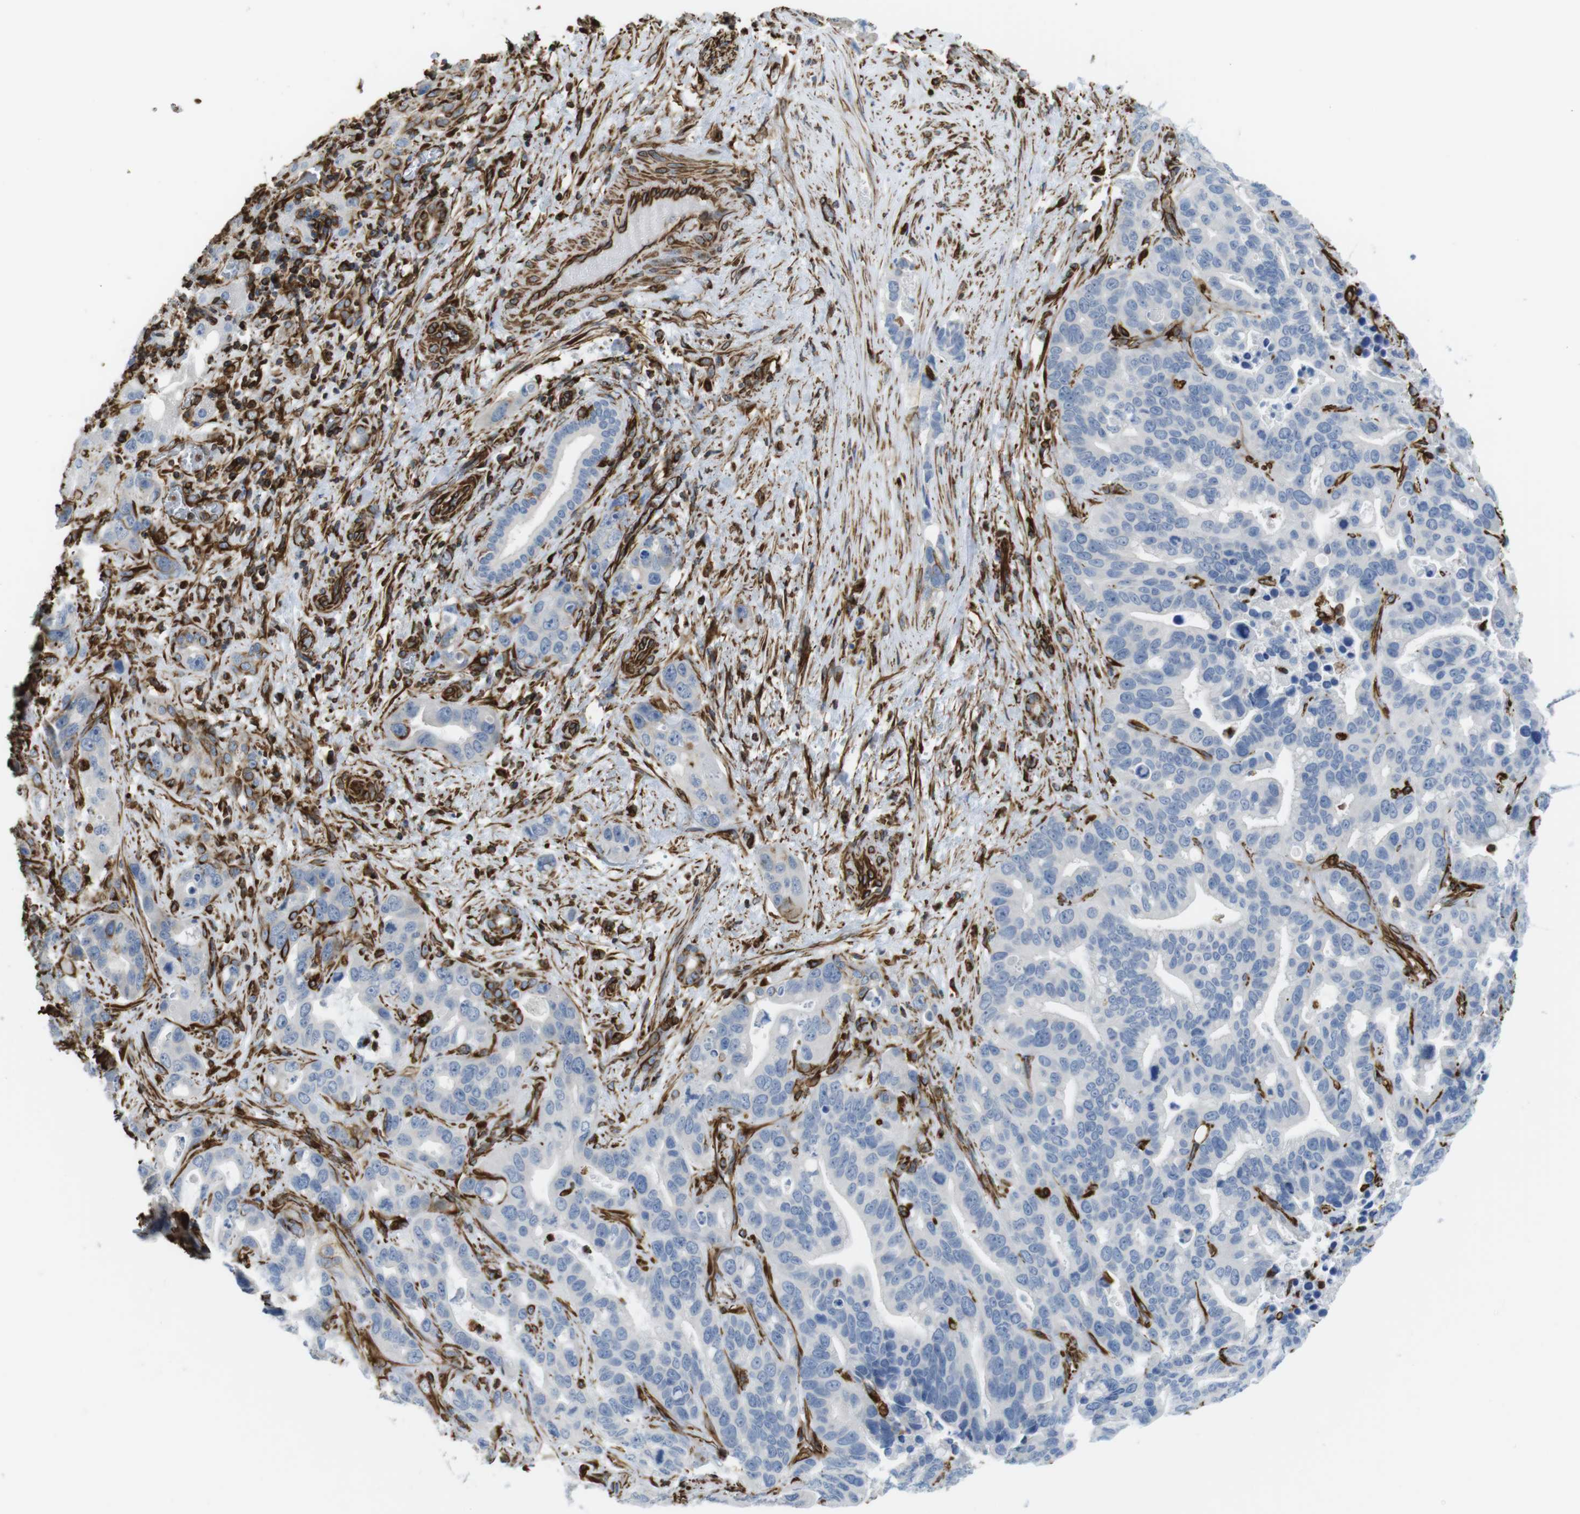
{"staining": {"intensity": "negative", "quantity": "none", "location": "none"}, "tissue": "liver cancer", "cell_type": "Tumor cells", "image_type": "cancer", "snomed": [{"axis": "morphology", "description": "Cholangiocarcinoma"}, {"axis": "topography", "description": "Liver"}], "caption": "Tumor cells are negative for protein expression in human liver cancer (cholangiocarcinoma). (DAB IHC with hematoxylin counter stain).", "gene": "RALGPS1", "patient": {"sex": "female", "age": 65}}